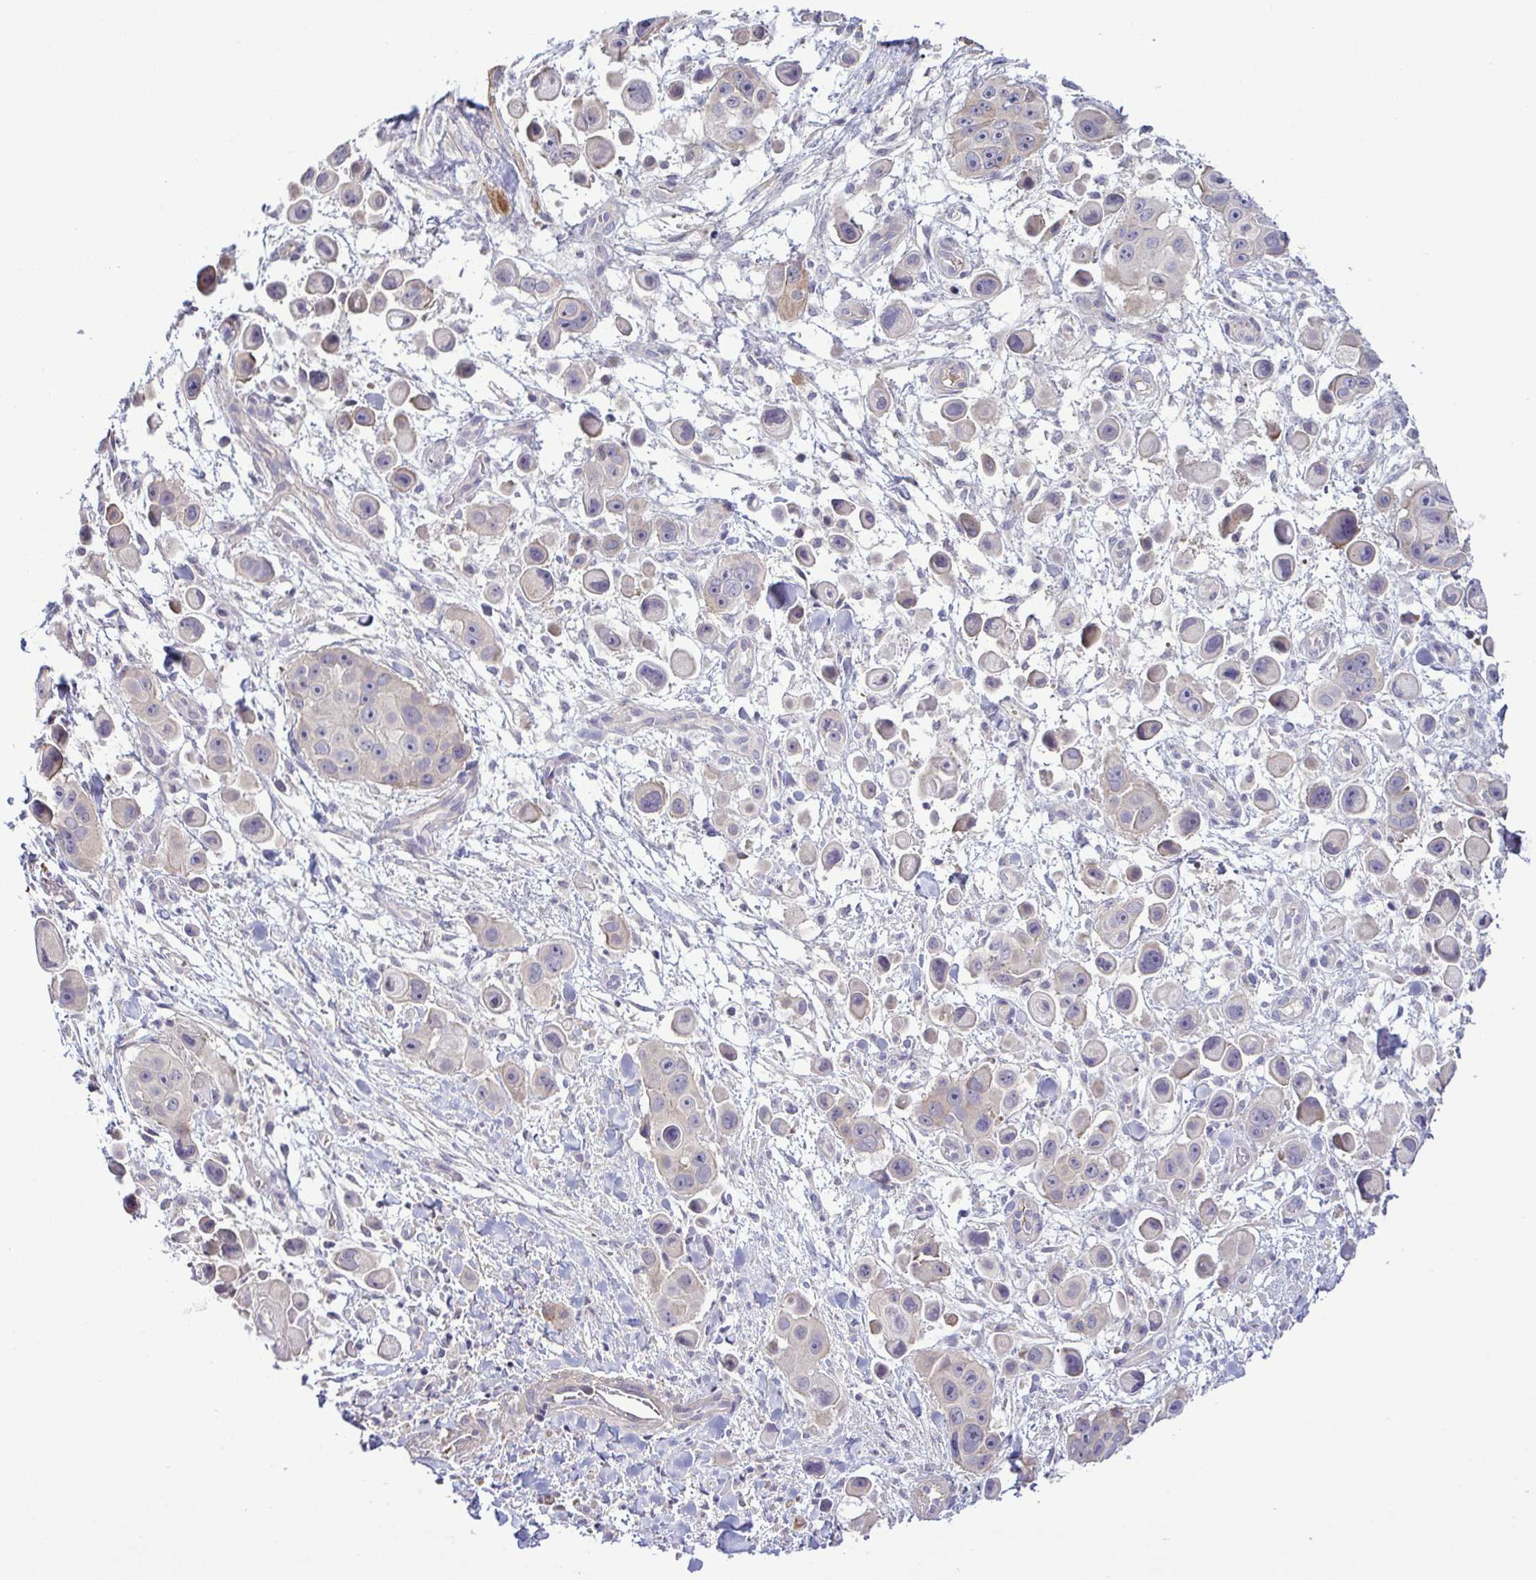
{"staining": {"intensity": "negative", "quantity": "none", "location": "none"}, "tissue": "skin cancer", "cell_type": "Tumor cells", "image_type": "cancer", "snomed": [{"axis": "morphology", "description": "Squamous cell carcinoma, NOS"}, {"axis": "topography", "description": "Skin"}], "caption": "A micrograph of skin cancer (squamous cell carcinoma) stained for a protein displays no brown staining in tumor cells.", "gene": "SYNPO2L", "patient": {"sex": "male", "age": 67}}